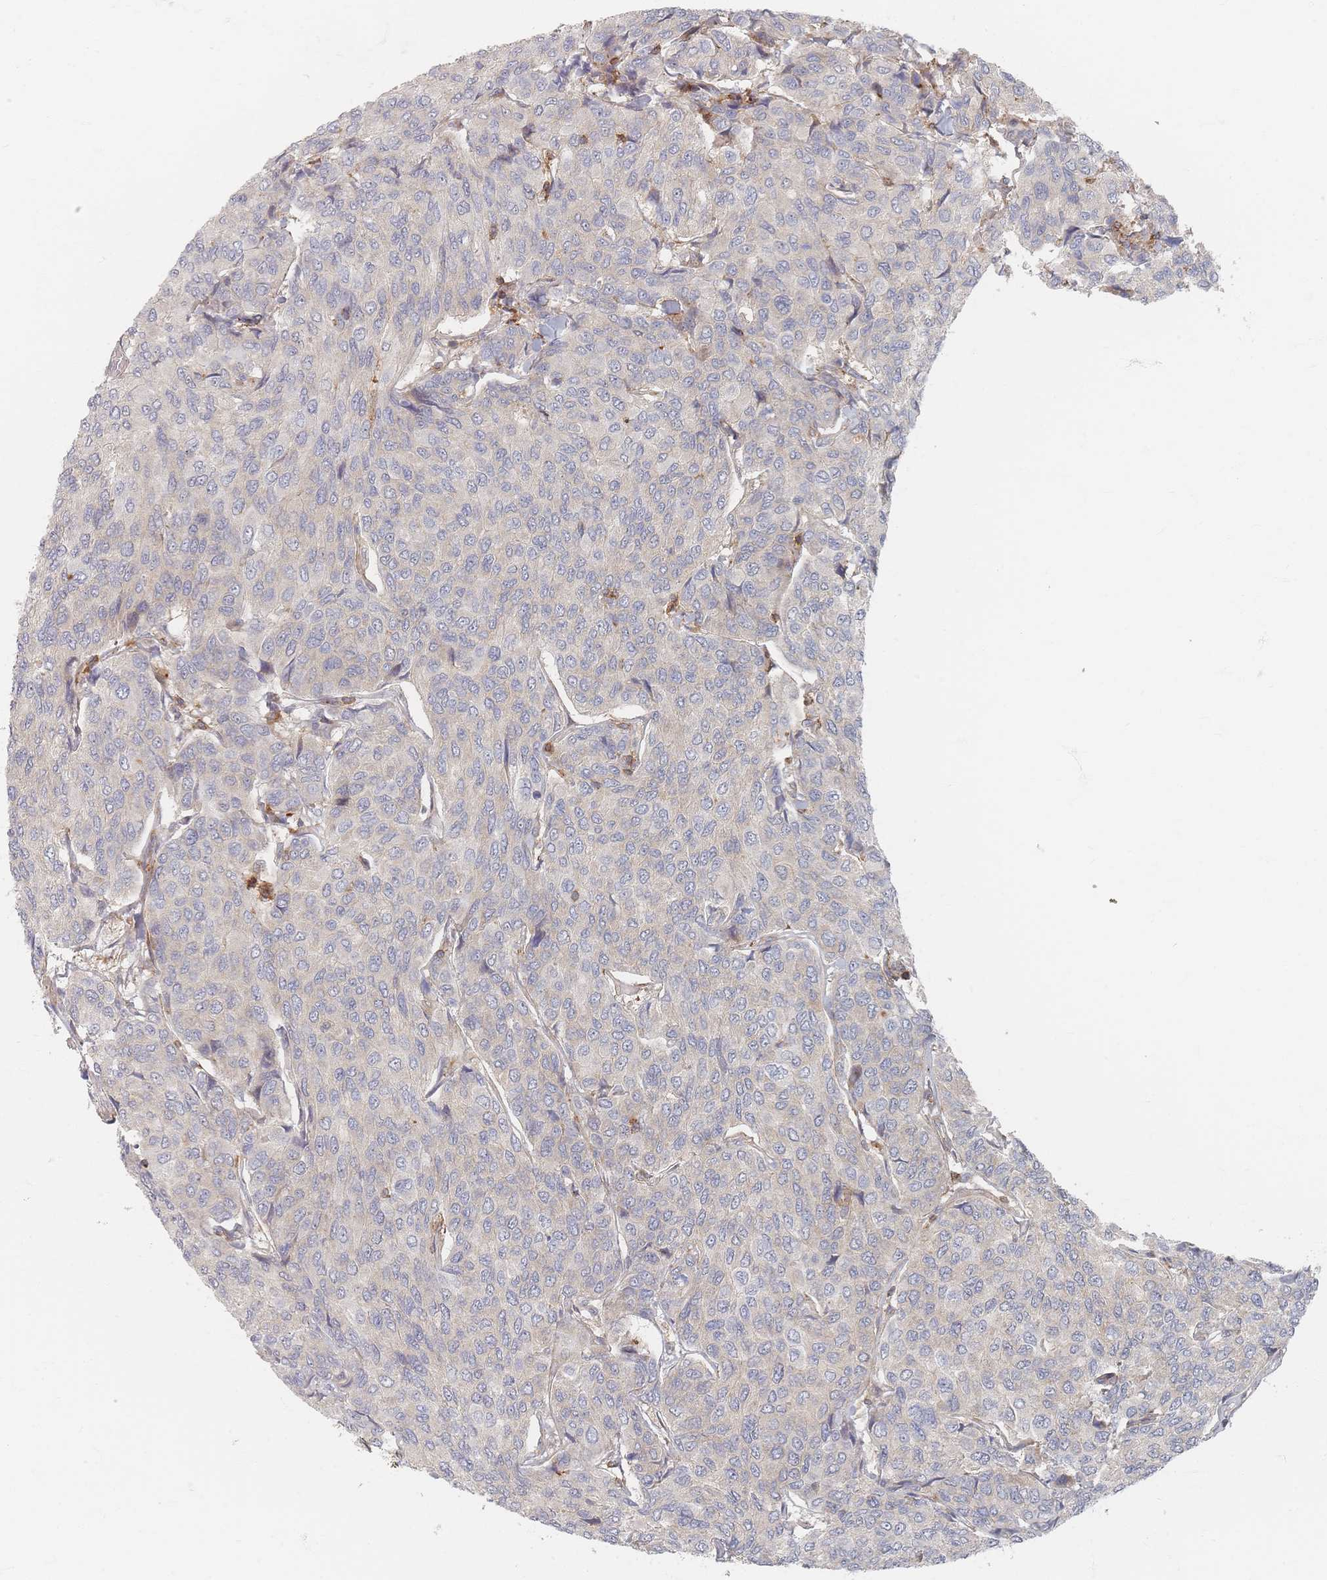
{"staining": {"intensity": "negative", "quantity": "none", "location": "none"}, "tissue": "breast cancer", "cell_type": "Tumor cells", "image_type": "cancer", "snomed": [{"axis": "morphology", "description": "Duct carcinoma"}, {"axis": "topography", "description": "Breast"}], "caption": "Breast cancer was stained to show a protein in brown. There is no significant positivity in tumor cells. The staining is performed using DAB brown chromogen with nuclei counter-stained in using hematoxylin.", "gene": "ZNF852", "patient": {"sex": "female", "age": 55}}